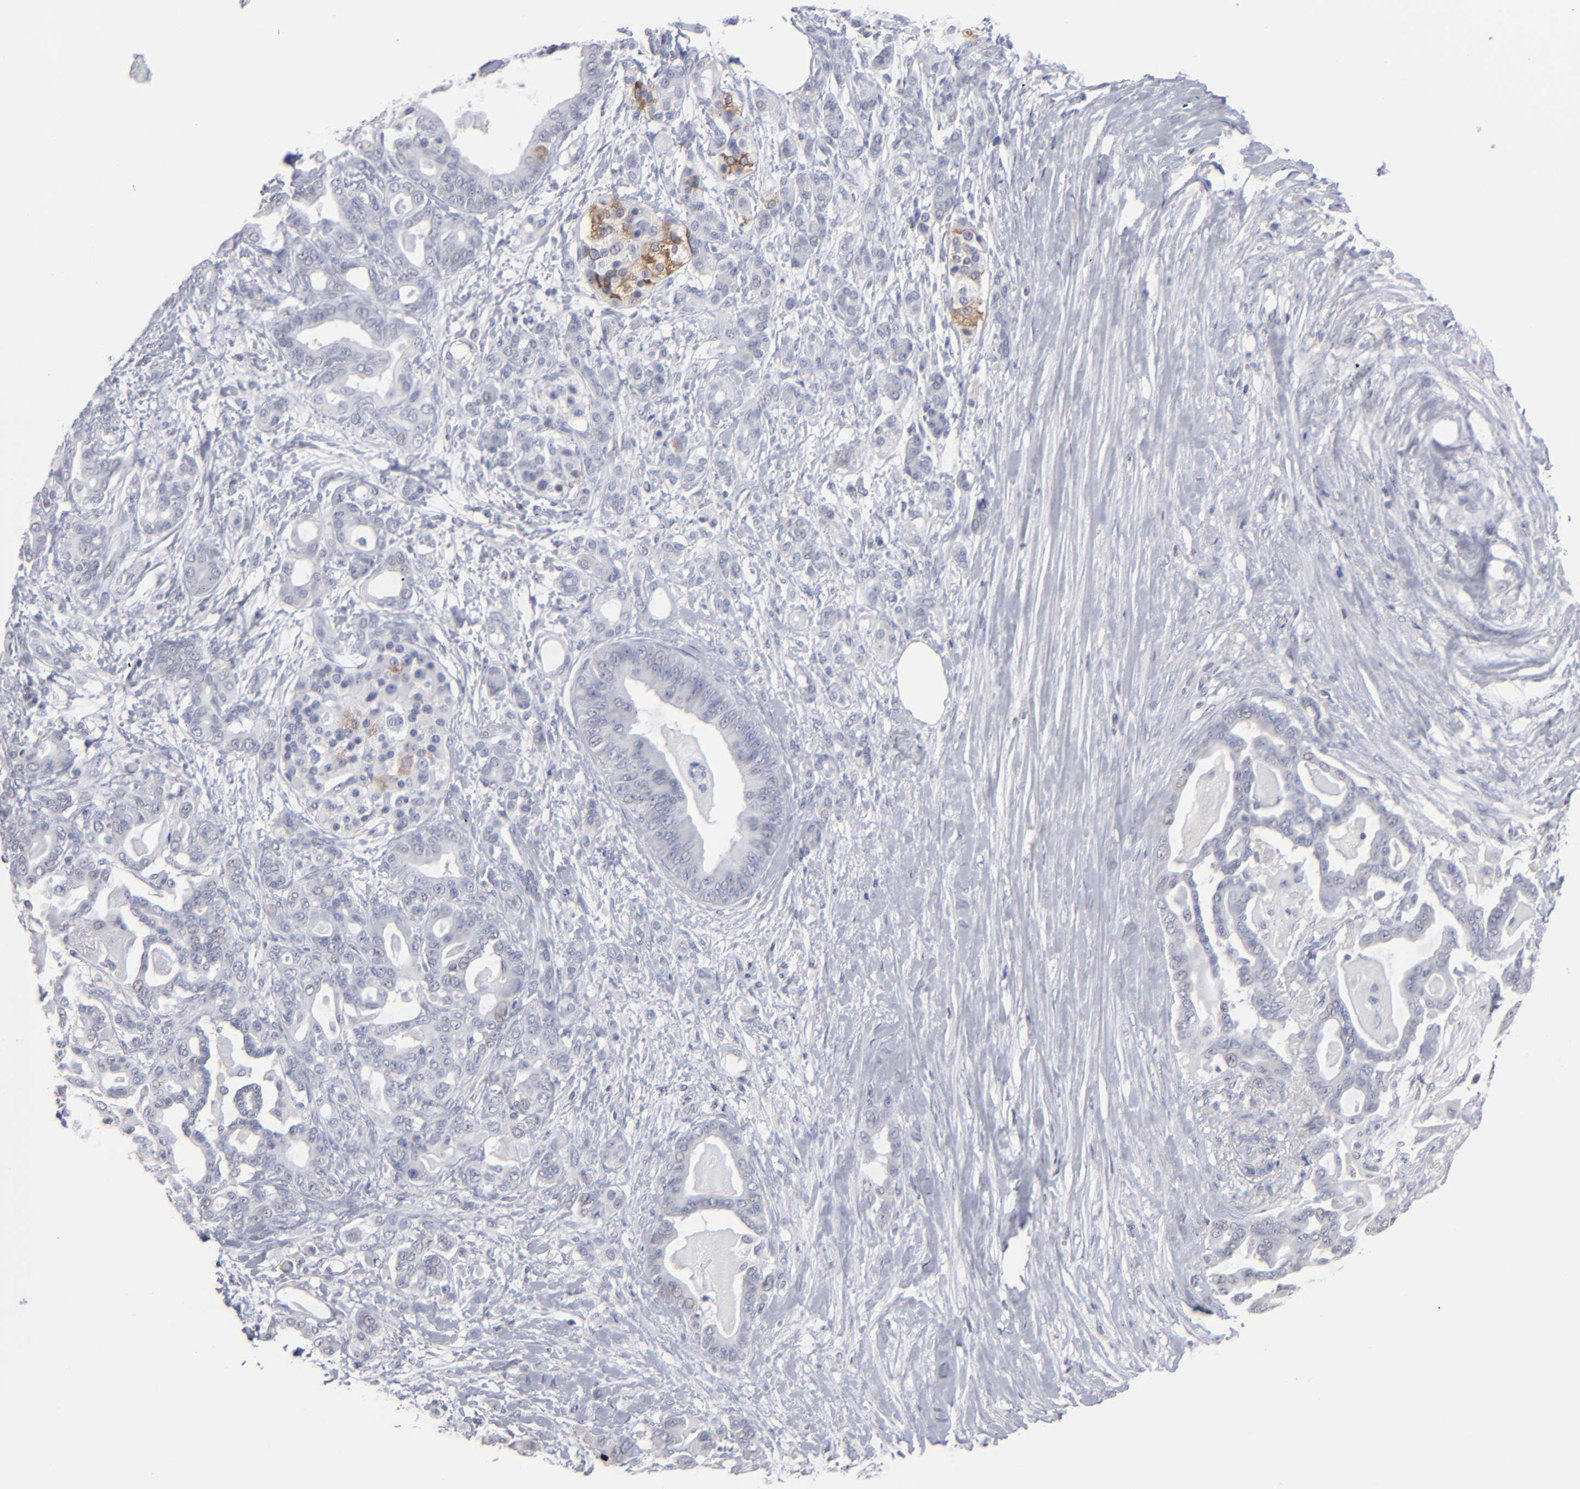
{"staining": {"intensity": "negative", "quantity": "none", "location": "none"}, "tissue": "pancreatic cancer", "cell_type": "Tumor cells", "image_type": "cancer", "snomed": [{"axis": "morphology", "description": "Adenocarcinoma, NOS"}, {"axis": "topography", "description": "Pancreas"}], "caption": "There is no significant staining in tumor cells of pancreatic cancer (adenocarcinoma).", "gene": "RPH3A", "patient": {"sex": "male", "age": 63}}